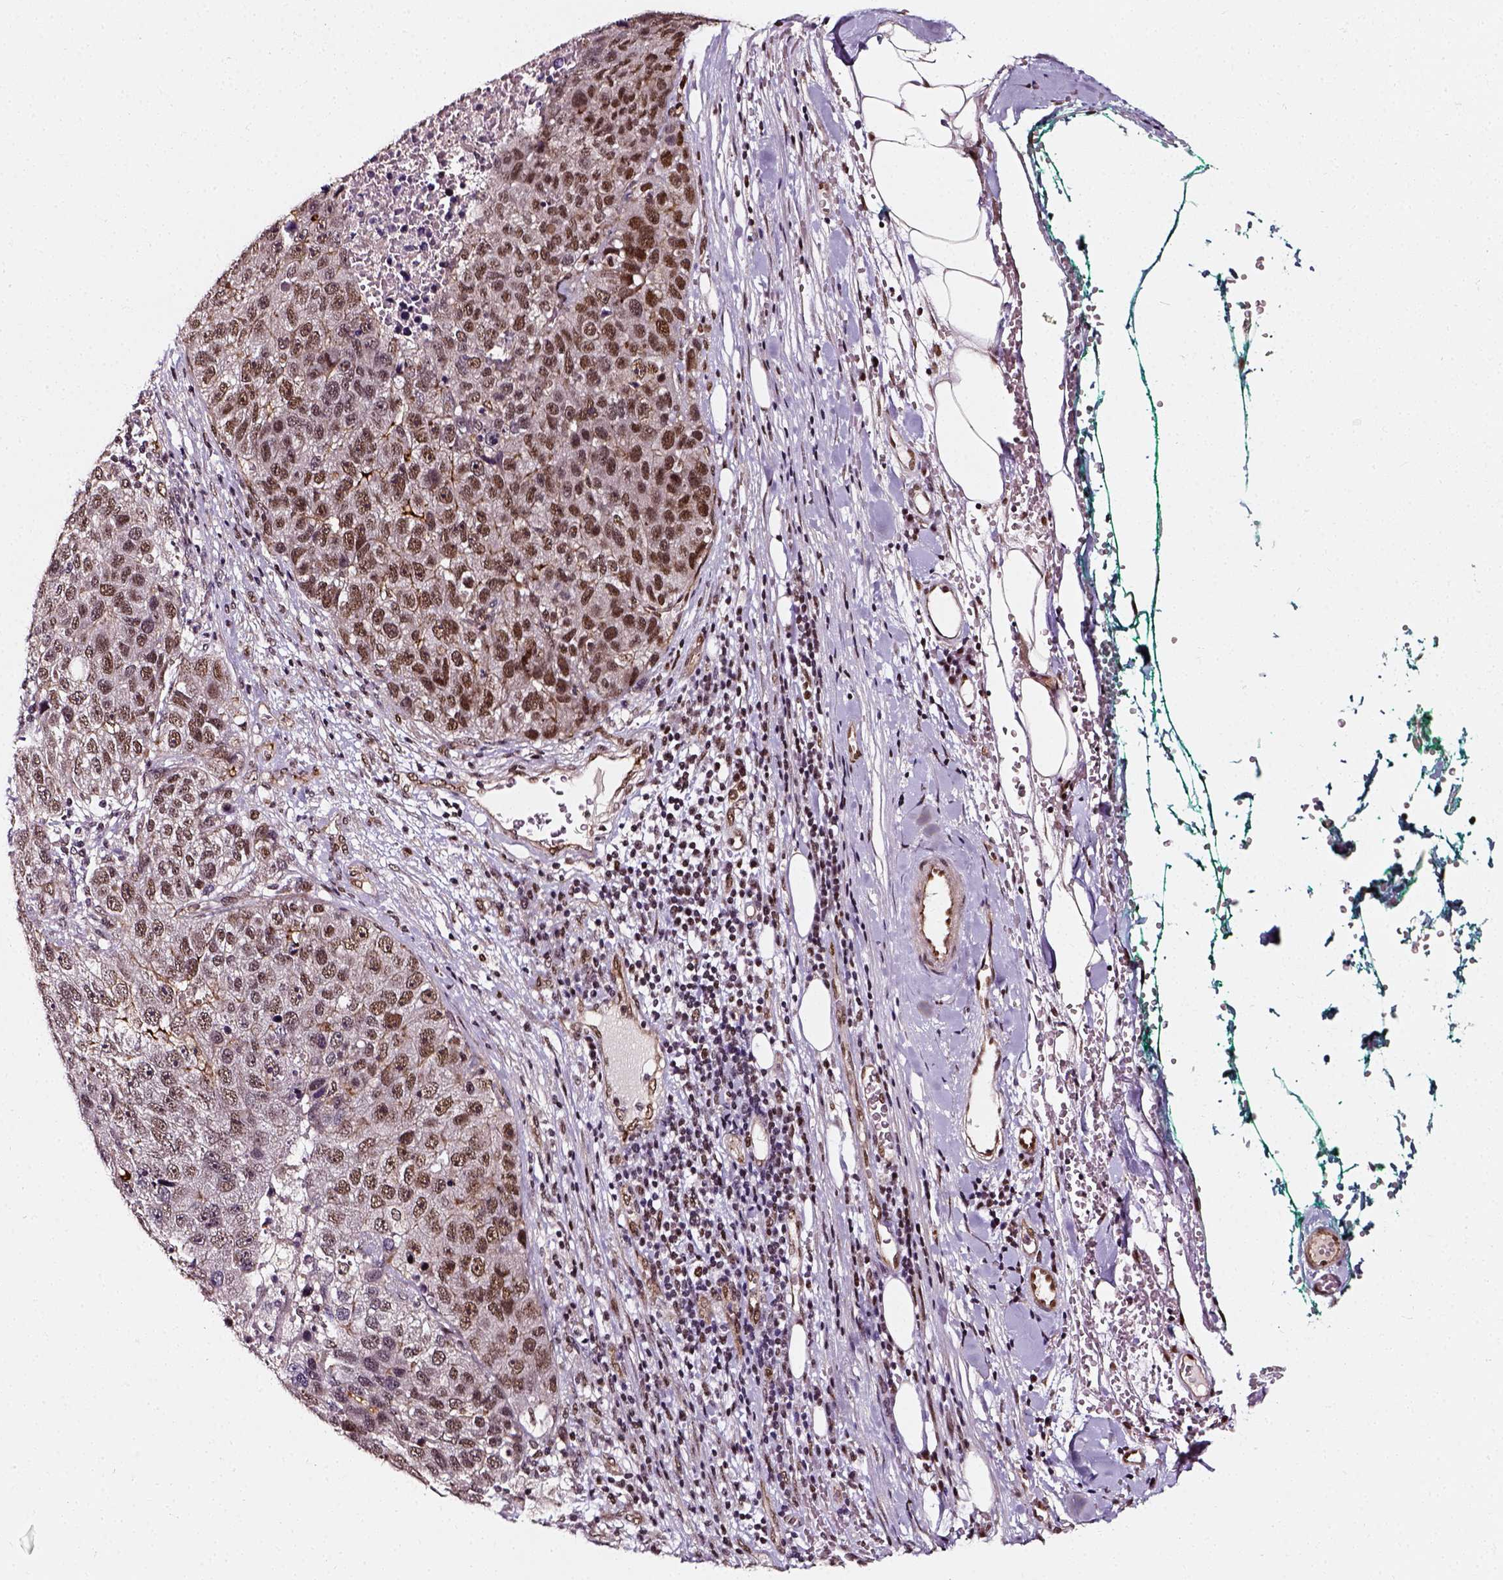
{"staining": {"intensity": "moderate", "quantity": ">75%", "location": "nuclear"}, "tissue": "pancreatic cancer", "cell_type": "Tumor cells", "image_type": "cancer", "snomed": [{"axis": "morphology", "description": "Adenocarcinoma, NOS"}, {"axis": "topography", "description": "Pancreas"}], "caption": "High-magnification brightfield microscopy of pancreatic cancer stained with DAB (3,3'-diaminobenzidine) (brown) and counterstained with hematoxylin (blue). tumor cells exhibit moderate nuclear expression is seen in approximately>75% of cells.", "gene": "NACC1", "patient": {"sex": "female", "age": 61}}